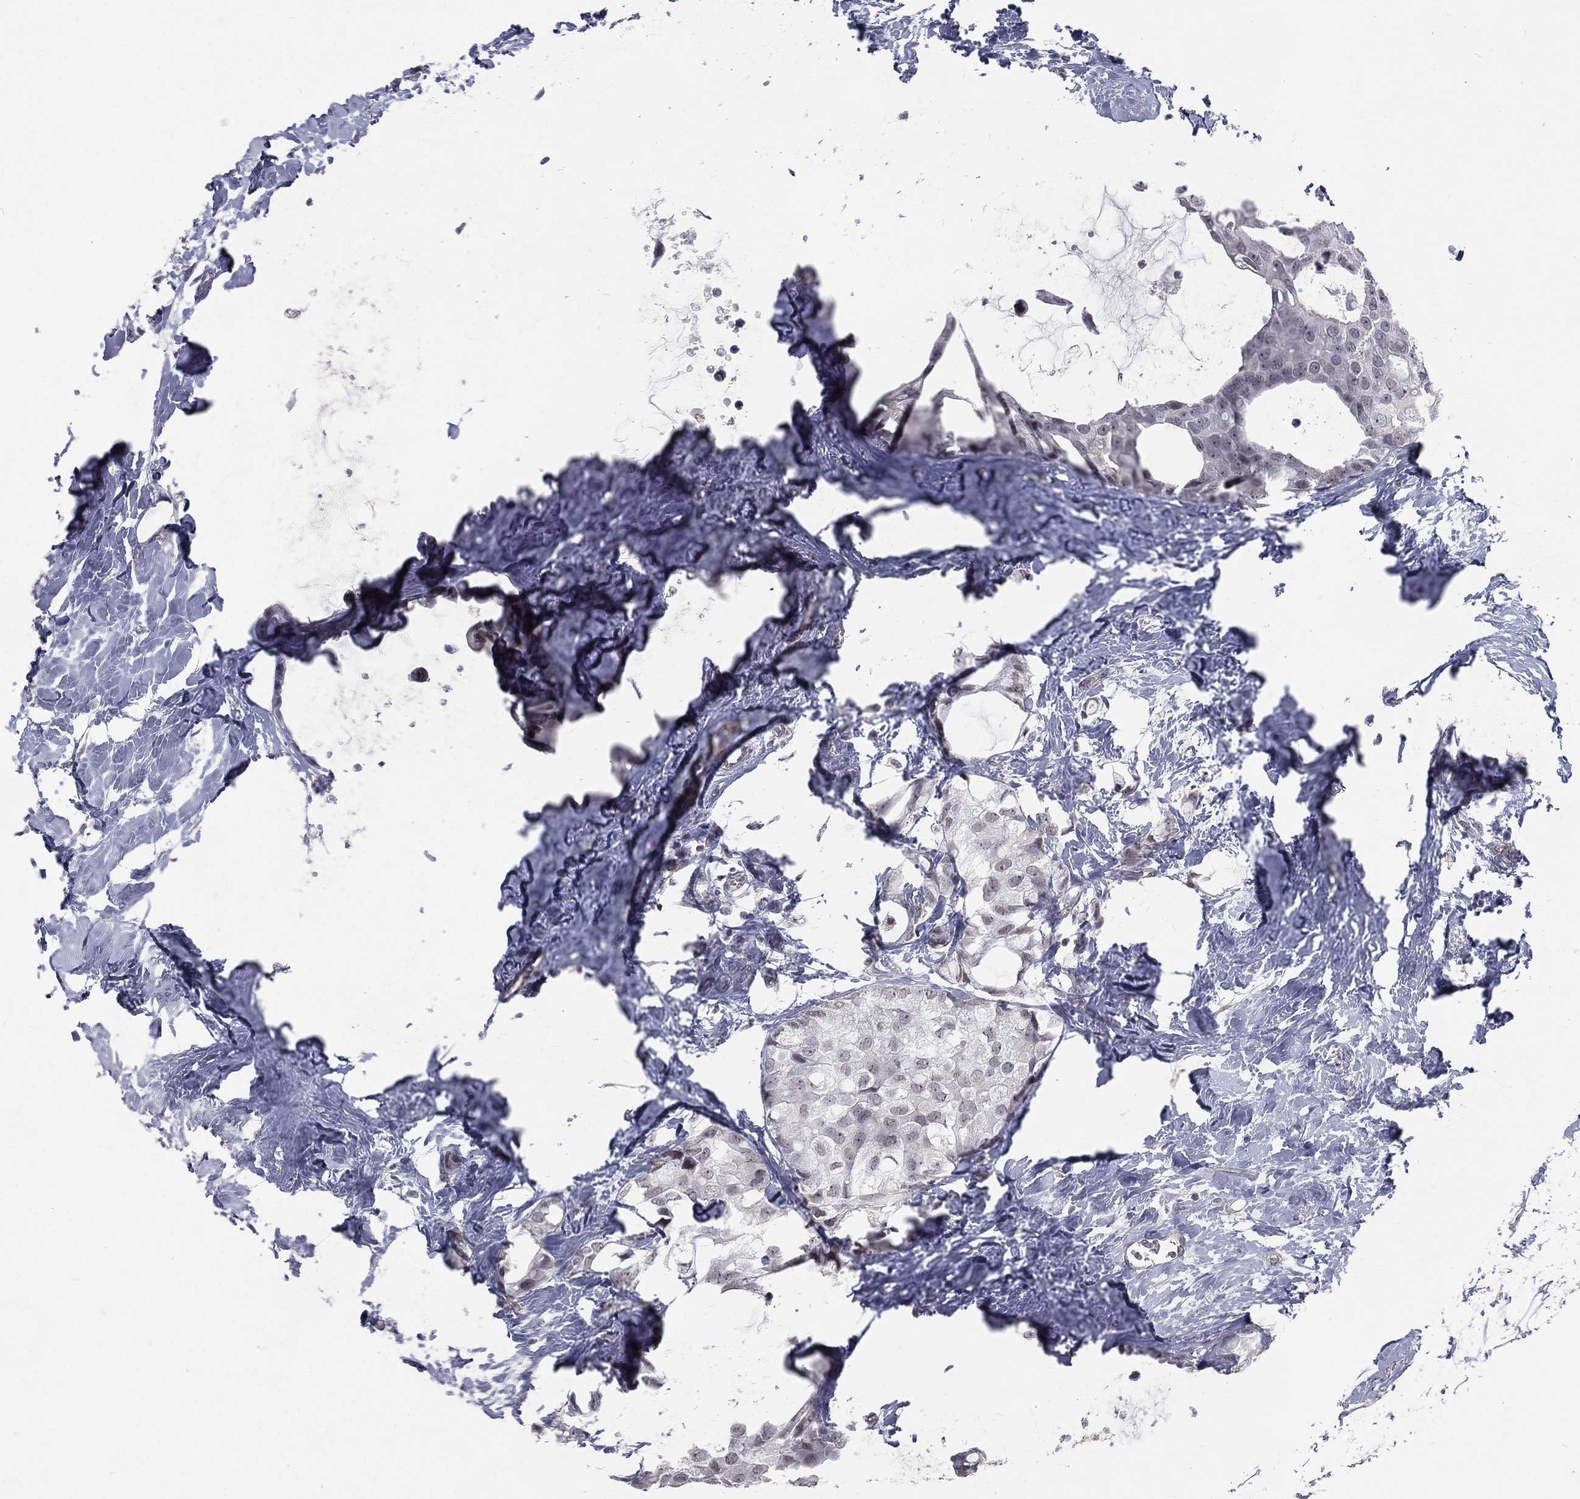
{"staining": {"intensity": "negative", "quantity": "none", "location": "none"}, "tissue": "breast cancer", "cell_type": "Tumor cells", "image_type": "cancer", "snomed": [{"axis": "morphology", "description": "Duct carcinoma"}, {"axis": "topography", "description": "Breast"}], "caption": "The immunohistochemistry (IHC) histopathology image has no significant expression in tumor cells of breast intraductal carcinoma tissue. (Brightfield microscopy of DAB (3,3'-diaminobenzidine) immunohistochemistry (IHC) at high magnification).", "gene": "MORC2", "patient": {"sex": "female", "age": 45}}